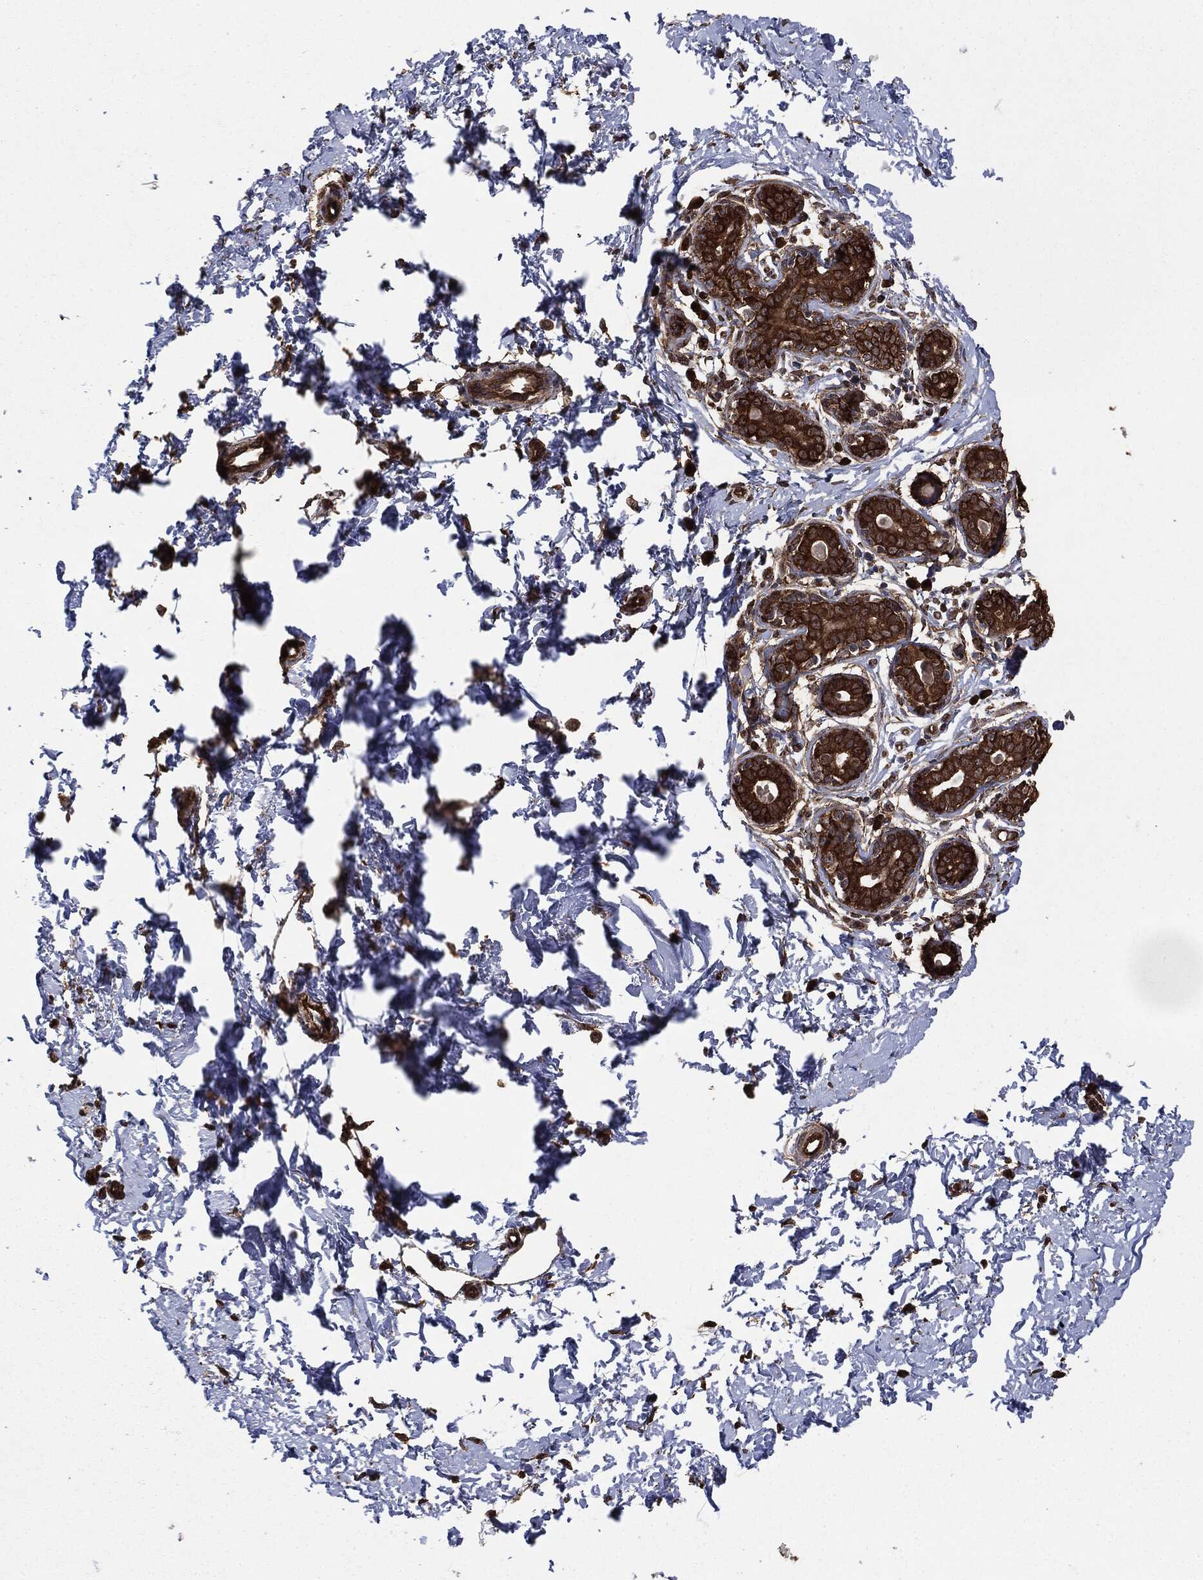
{"staining": {"intensity": "strong", "quantity": ">75%", "location": "cytoplasmic/membranous"}, "tissue": "breast", "cell_type": "Glandular cells", "image_type": "normal", "snomed": [{"axis": "morphology", "description": "Normal tissue, NOS"}, {"axis": "topography", "description": "Breast"}], "caption": "DAB (3,3'-diaminobenzidine) immunohistochemical staining of unremarkable human breast reveals strong cytoplasmic/membranous protein positivity in approximately >75% of glandular cells. (DAB = brown stain, brightfield microscopy at high magnification).", "gene": "NME1", "patient": {"sex": "female", "age": 37}}